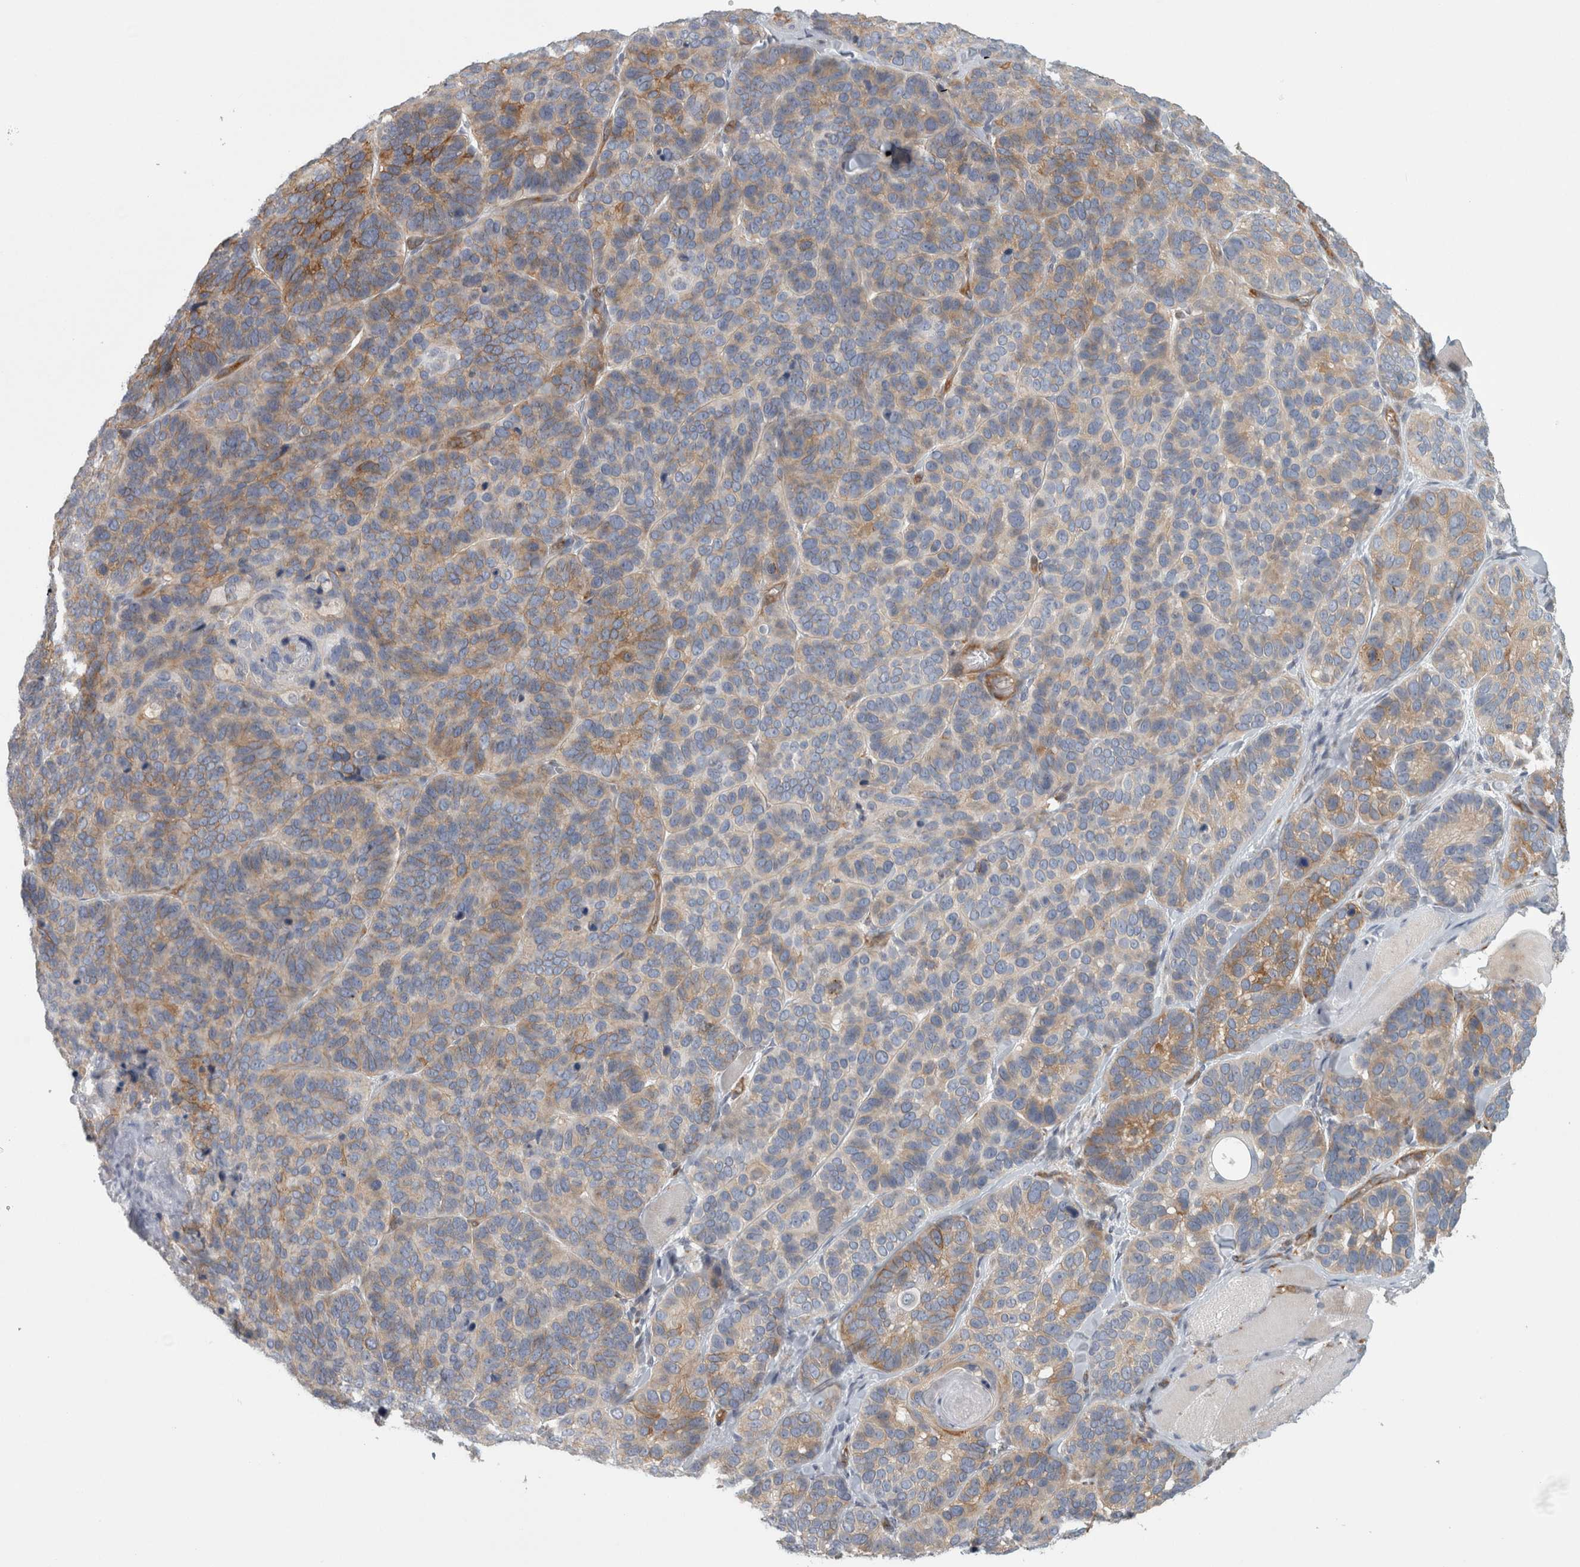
{"staining": {"intensity": "moderate", "quantity": "25%-75%", "location": "cytoplasmic/membranous"}, "tissue": "skin cancer", "cell_type": "Tumor cells", "image_type": "cancer", "snomed": [{"axis": "morphology", "description": "Basal cell carcinoma"}, {"axis": "topography", "description": "Skin"}], "caption": "There is medium levels of moderate cytoplasmic/membranous positivity in tumor cells of basal cell carcinoma (skin), as demonstrated by immunohistochemical staining (brown color).", "gene": "PEX6", "patient": {"sex": "male", "age": 62}}